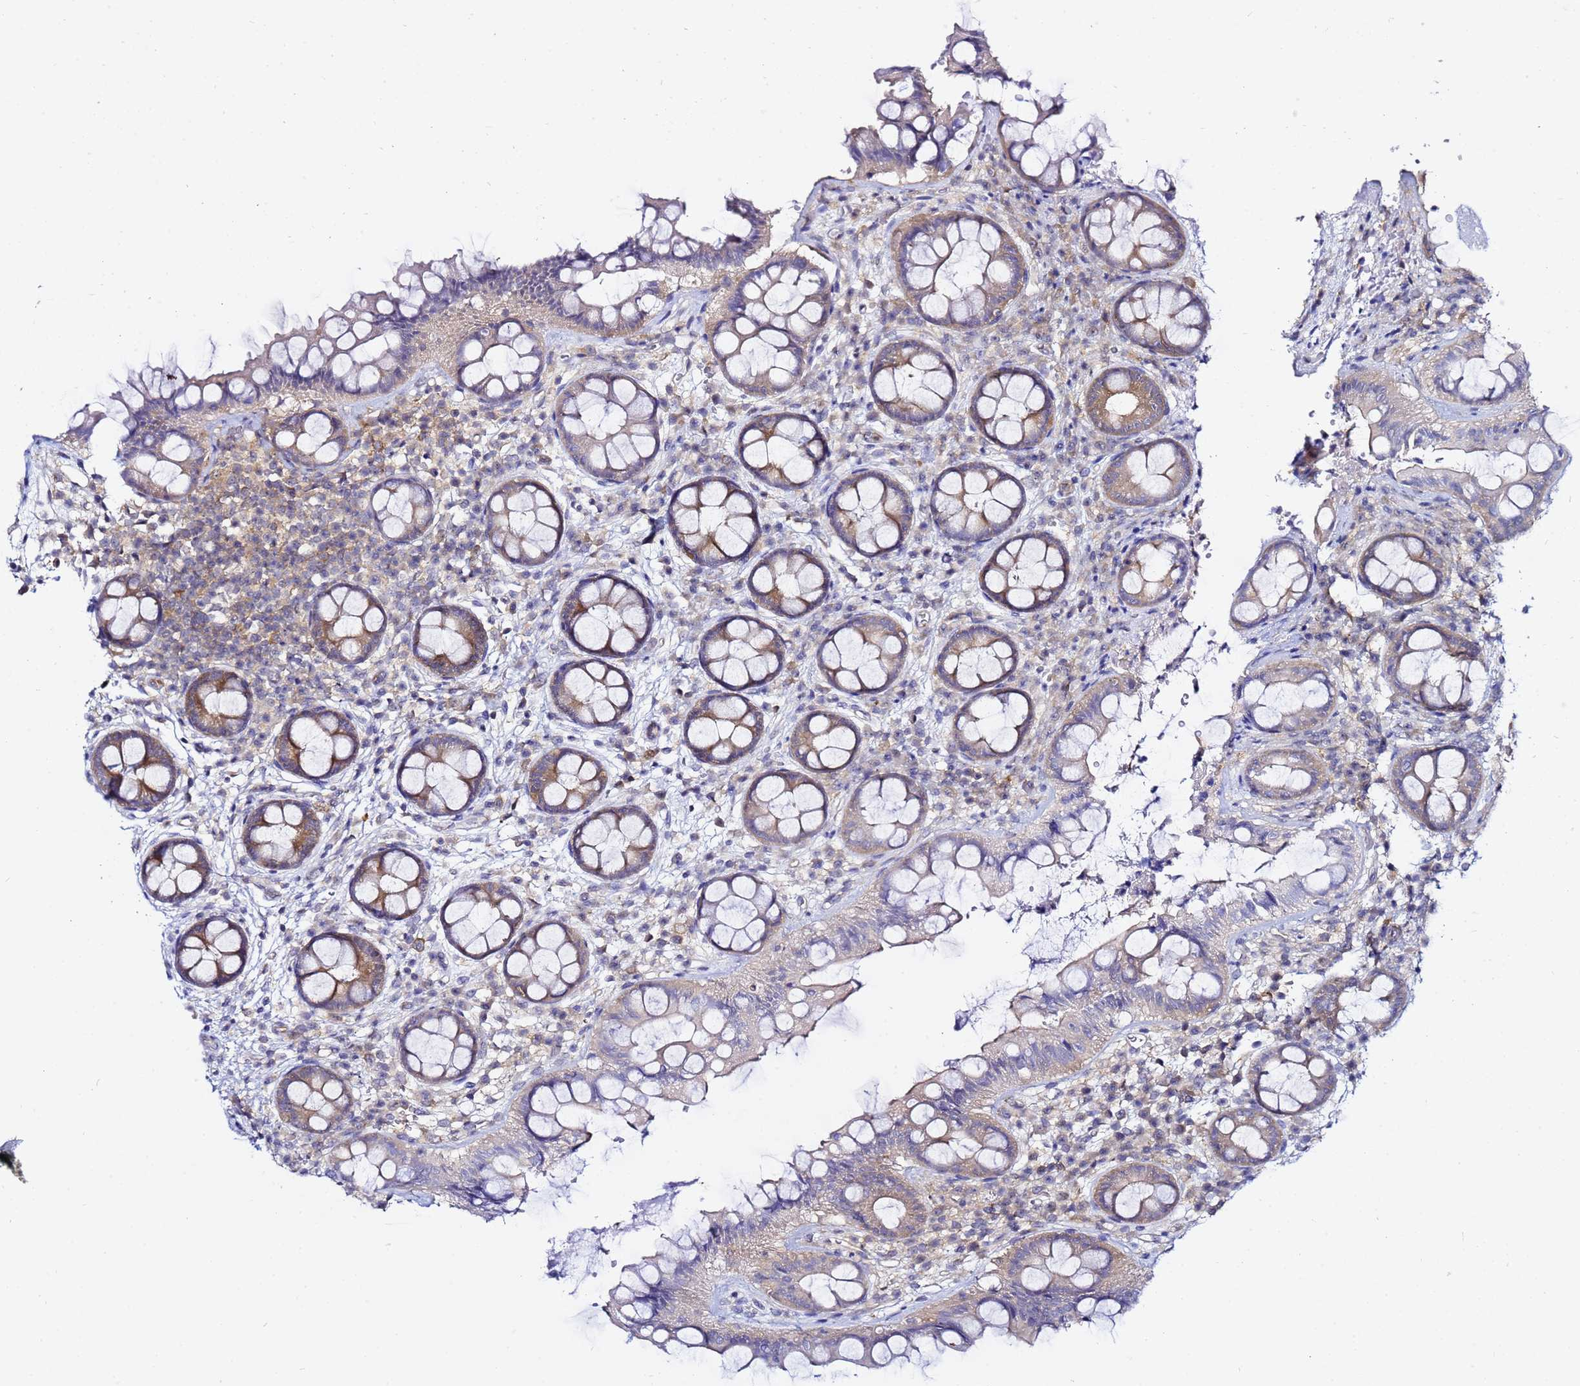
{"staining": {"intensity": "moderate", "quantity": ">75%", "location": "cytoplasmic/membranous"}, "tissue": "rectum", "cell_type": "Glandular cells", "image_type": "normal", "snomed": [{"axis": "morphology", "description": "Normal tissue, NOS"}, {"axis": "topography", "description": "Rectum"}, {"axis": "topography", "description": "Peripheral nerve tissue"}], "caption": "This is a photomicrograph of immunohistochemistry staining of normal rectum, which shows moderate expression in the cytoplasmic/membranous of glandular cells.", "gene": "LENG1", "patient": {"sex": "female", "age": 69}}